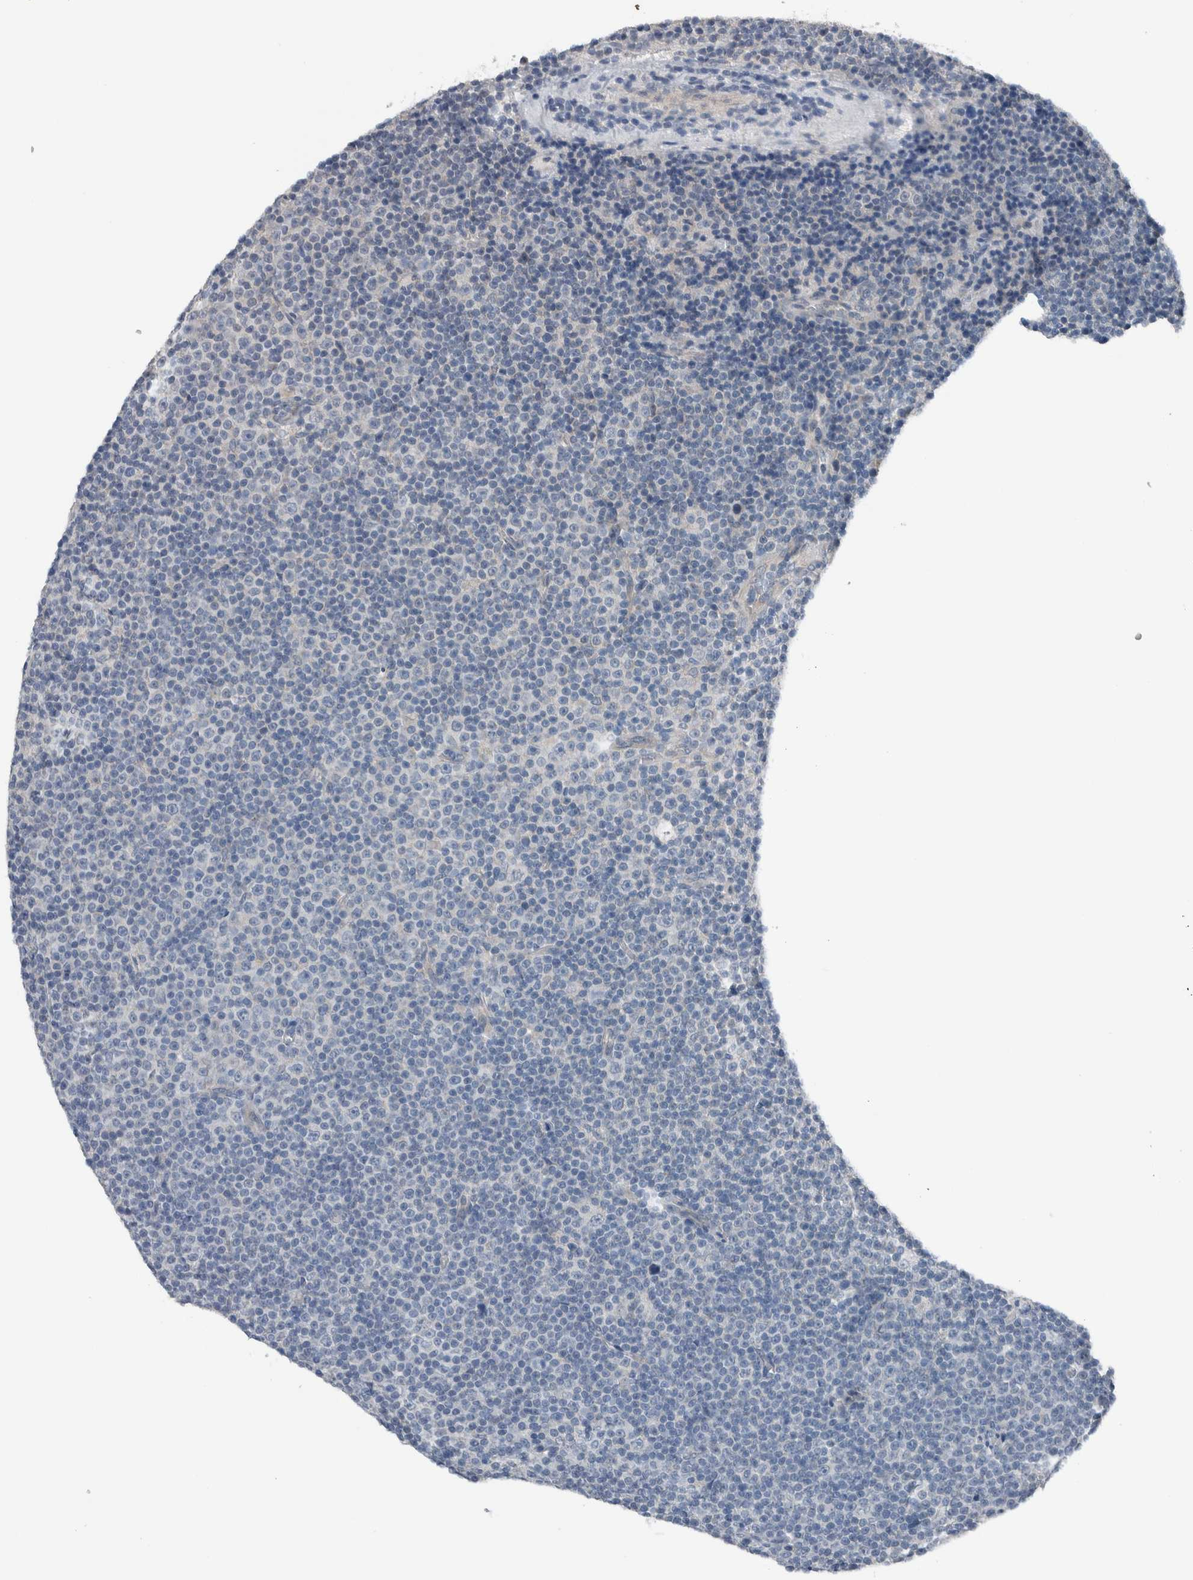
{"staining": {"intensity": "negative", "quantity": "none", "location": "none"}, "tissue": "lymphoma", "cell_type": "Tumor cells", "image_type": "cancer", "snomed": [{"axis": "morphology", "description": "Malignant lymphoma, non-Hodgkin's type, Low grade"}, {"axis": "topography", "description": "Lymph node"}], "caption": "A high-resolution histopathology image shows IHC staining of malignant lymphoma, non-Hodgkin's type (low-grade), which reveals no significant positivity in tumor cells.", "gene": "CRNN", "patient": {"sex": "female", "age": 67}}